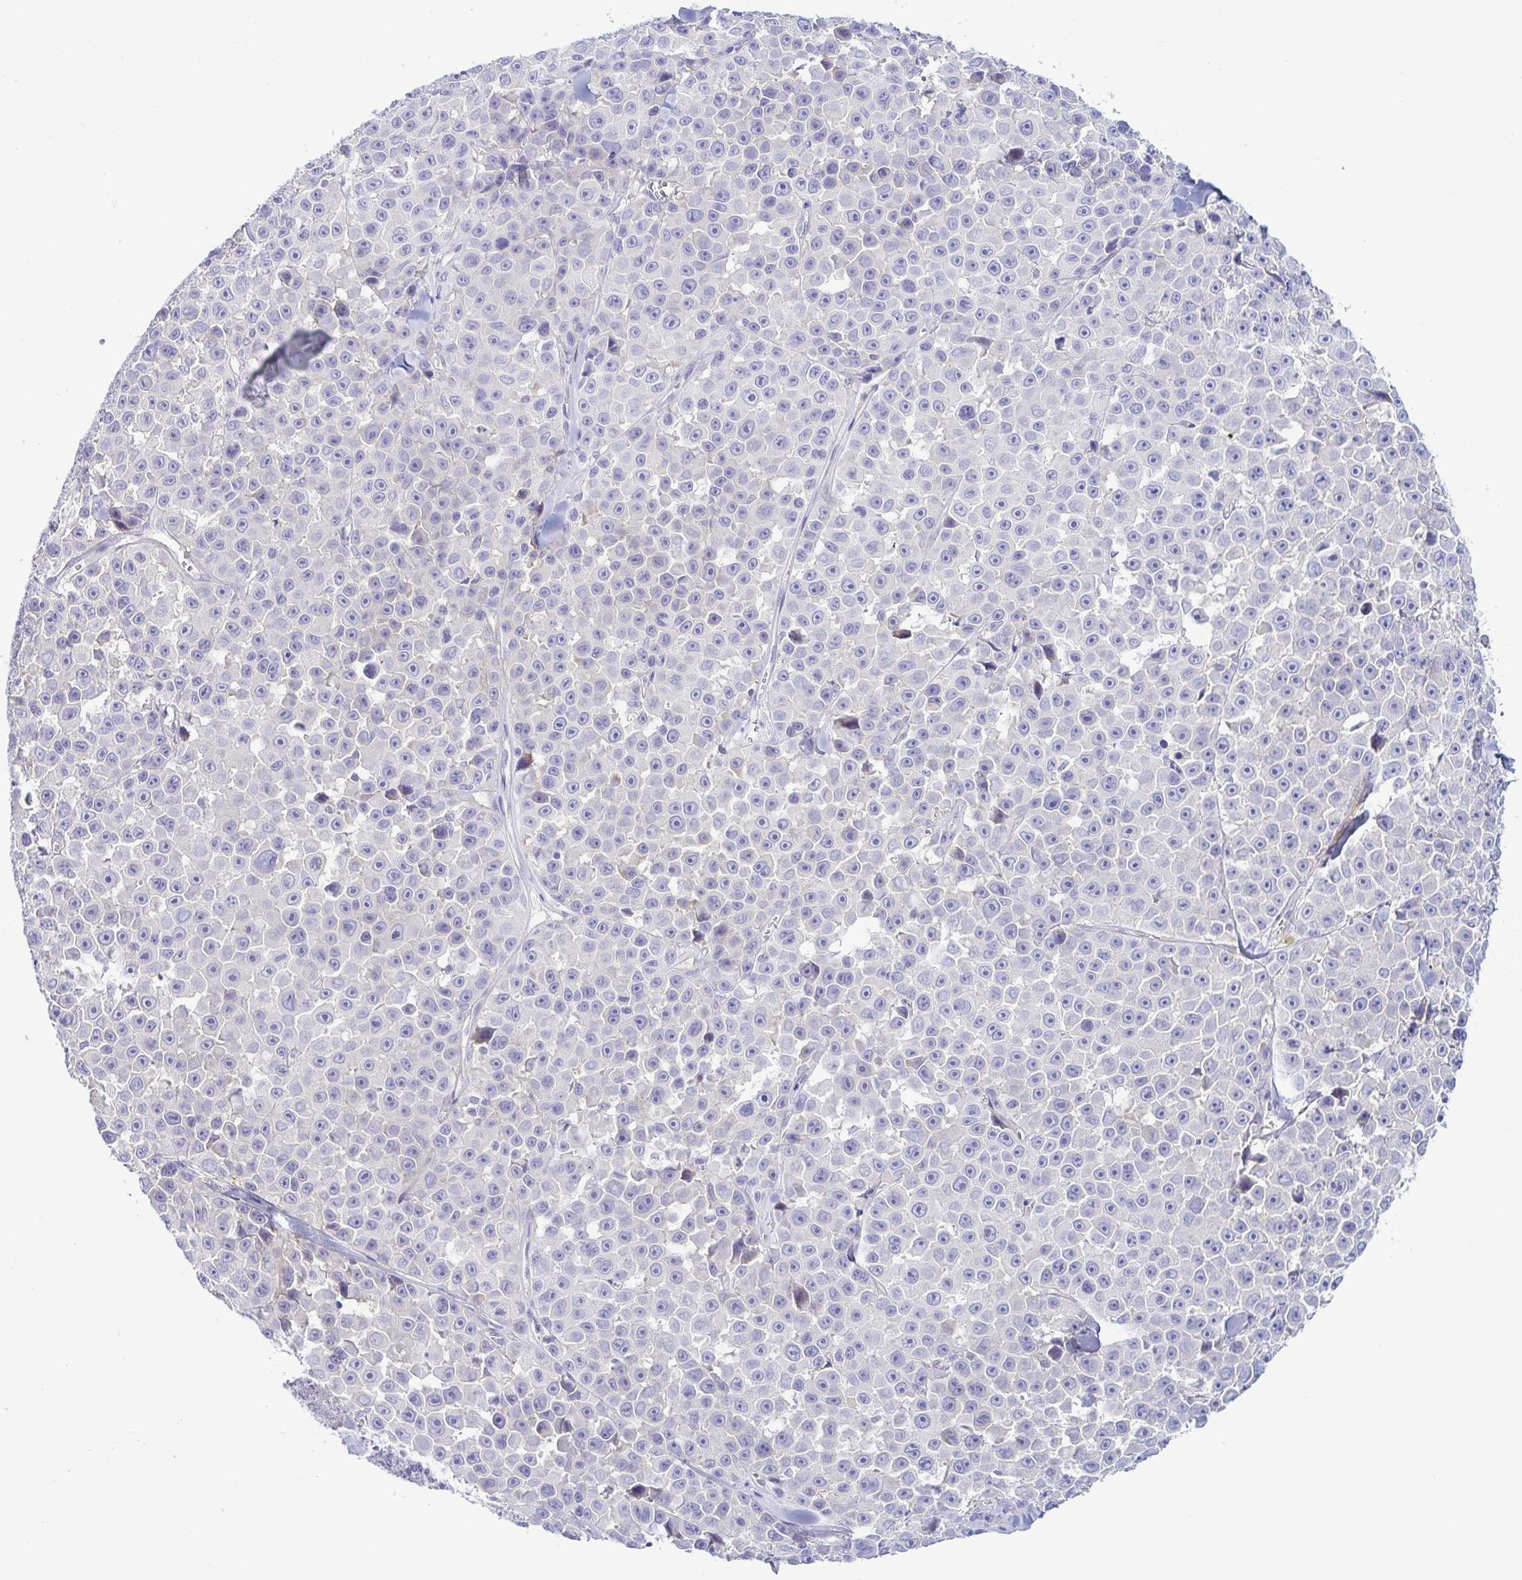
{"staining": {"intensity": "negative", "quantity": "none", "location": "none"}, "tissue": "melanoma", "cell_type": "Tumor cells", "image_type": "cancer", "snomed": [{"axis": "morphology", "description": "Malignant melanoma, NOS"}, {"axis": "topography", "description": "Skin"}], "caption": "Tumor cells show no significant expression in melanoma.", "gene": "TNNI2", "patient": {"sex": "female", "age": 66}}